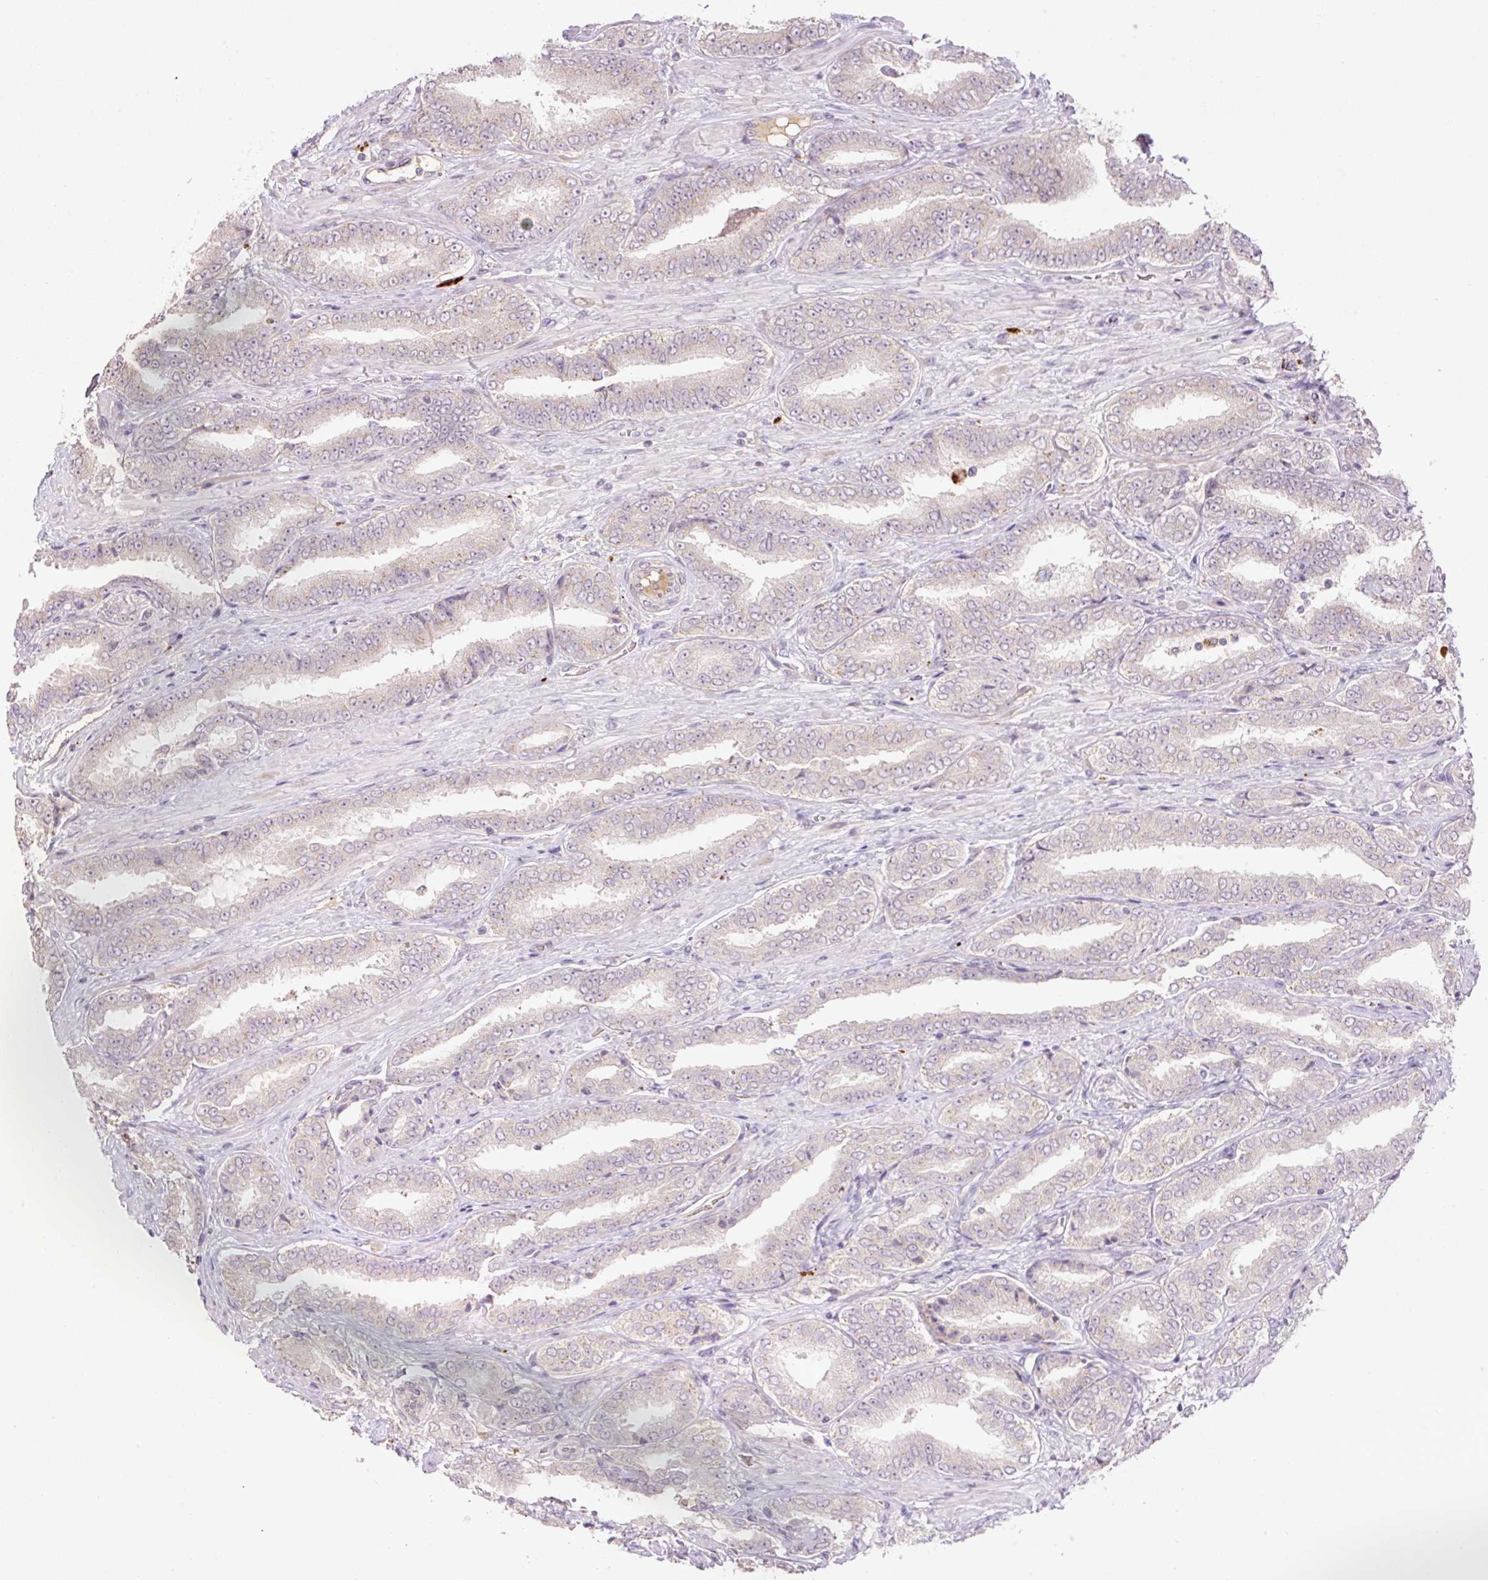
{"staining": {"intensity": "negative", "quantity": "none", "location": "none"}, "tissue": "prostate cancer", "cell_type": "Tumor cells", "image_type": "cancer", "snomed": [{"axis": "morphology", "description": "Adenocarcinoma, High grade"}, {"axis": "topography", "description": "Prostate"}], "caption": "A histopathology image of prostate adenocarcinoma (high-grade) stained for a protein exhibits no brown staining in tumor cells.", "gene": "HABP4", "patient": {"sex": "male", "age": 72}}